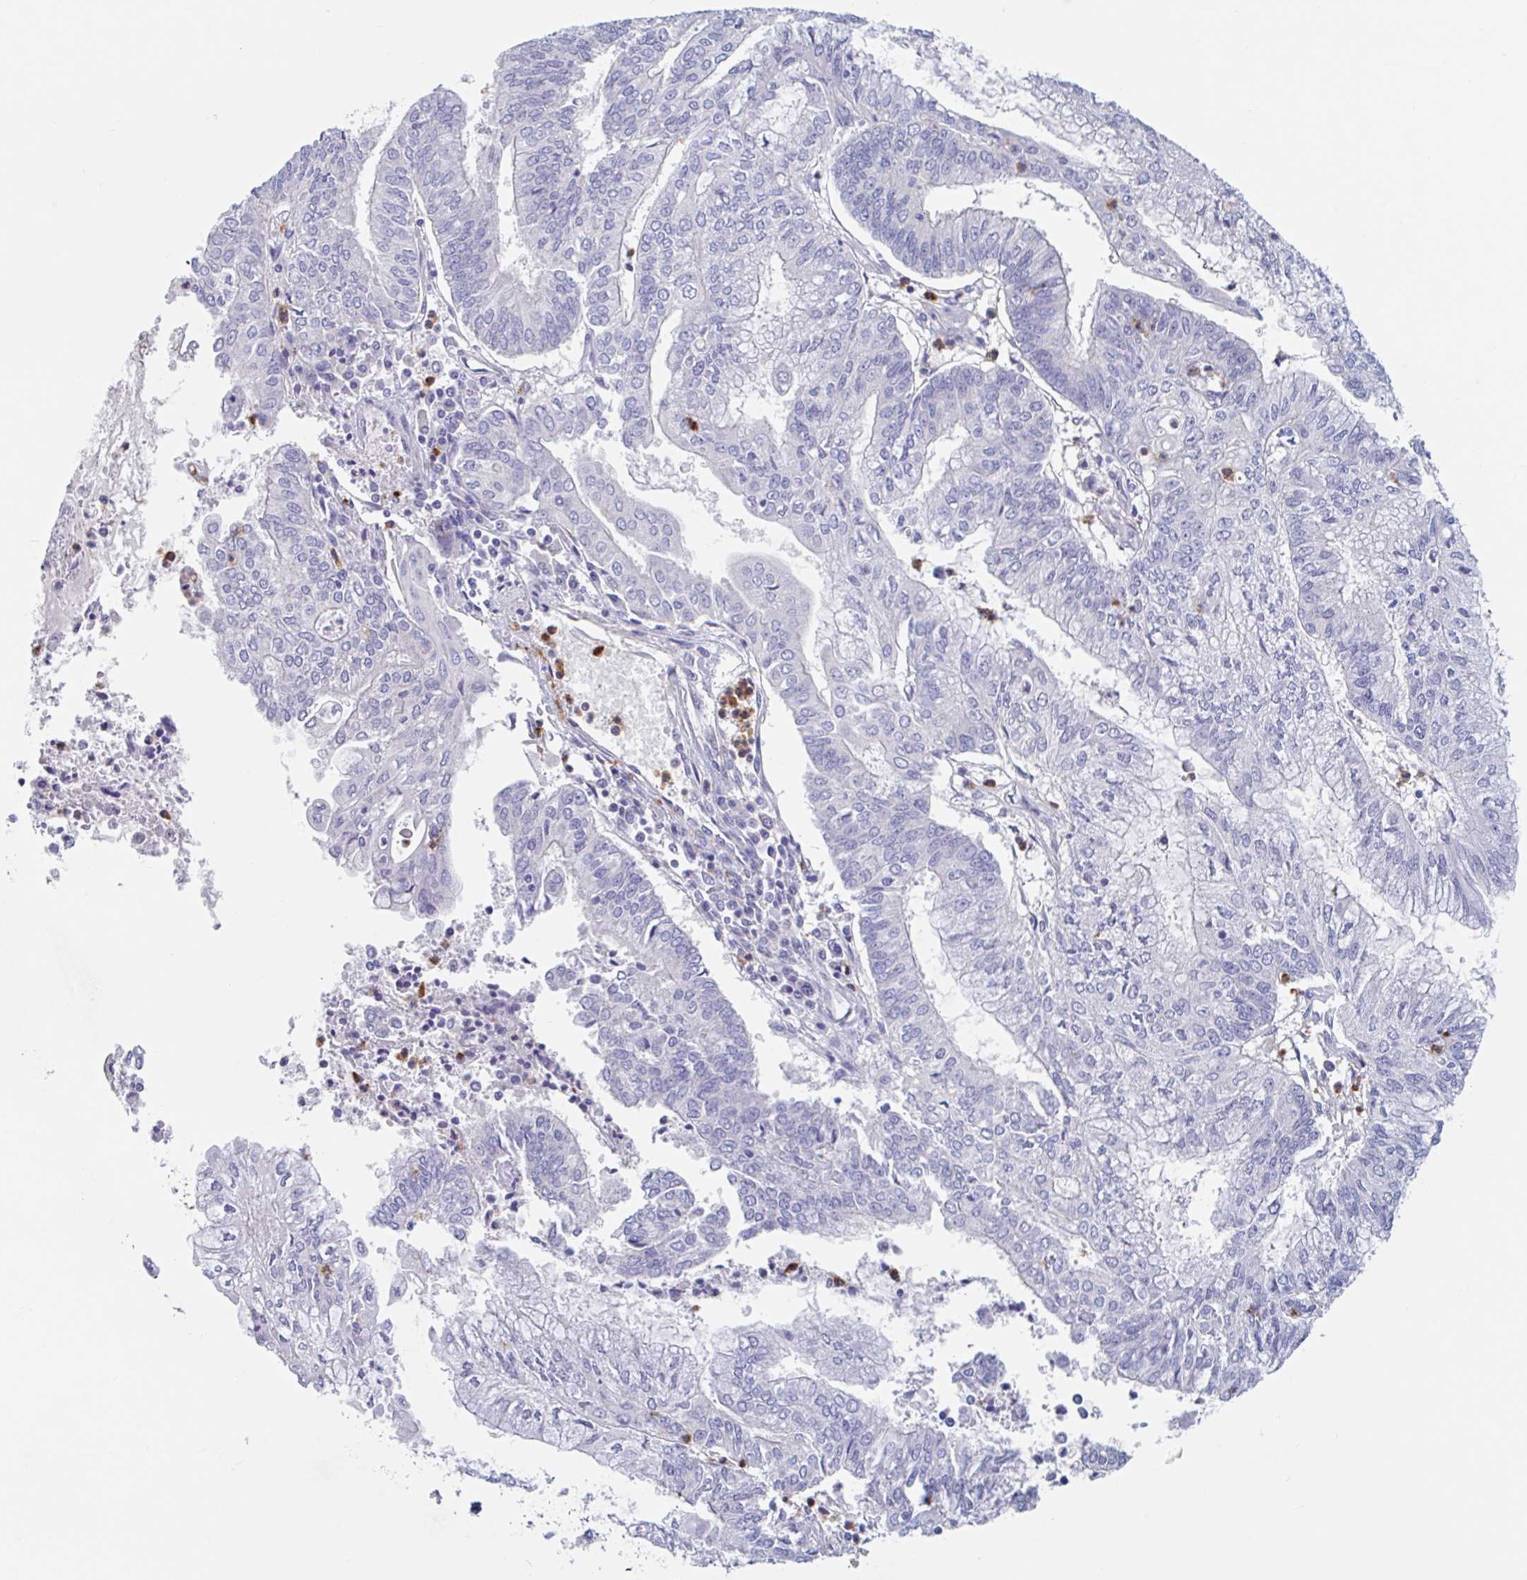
{"staining": {"intensity": "negative", "quantity": "none", "location": "none"}, "tissue": "endometrial cancer", "cell_type": "Tumor cells", "image_type": "cancer", "snomed": [{"axis": "morphology", "description": "Adenocarcinoma, NOS"}, {"axis": "topography", "description": "Endometrium"}], "caption": "DAB (3,3'-diaminobenzidine) immunohistochemical staining of adenocarcinoma (endometrial) shows no significant staining in tumor cells. (Immunohistochemistry, brightfield microscopy, high magnification).", "gene": "ZNHIT2", "patient": {"sex": "female", "age": 61}}